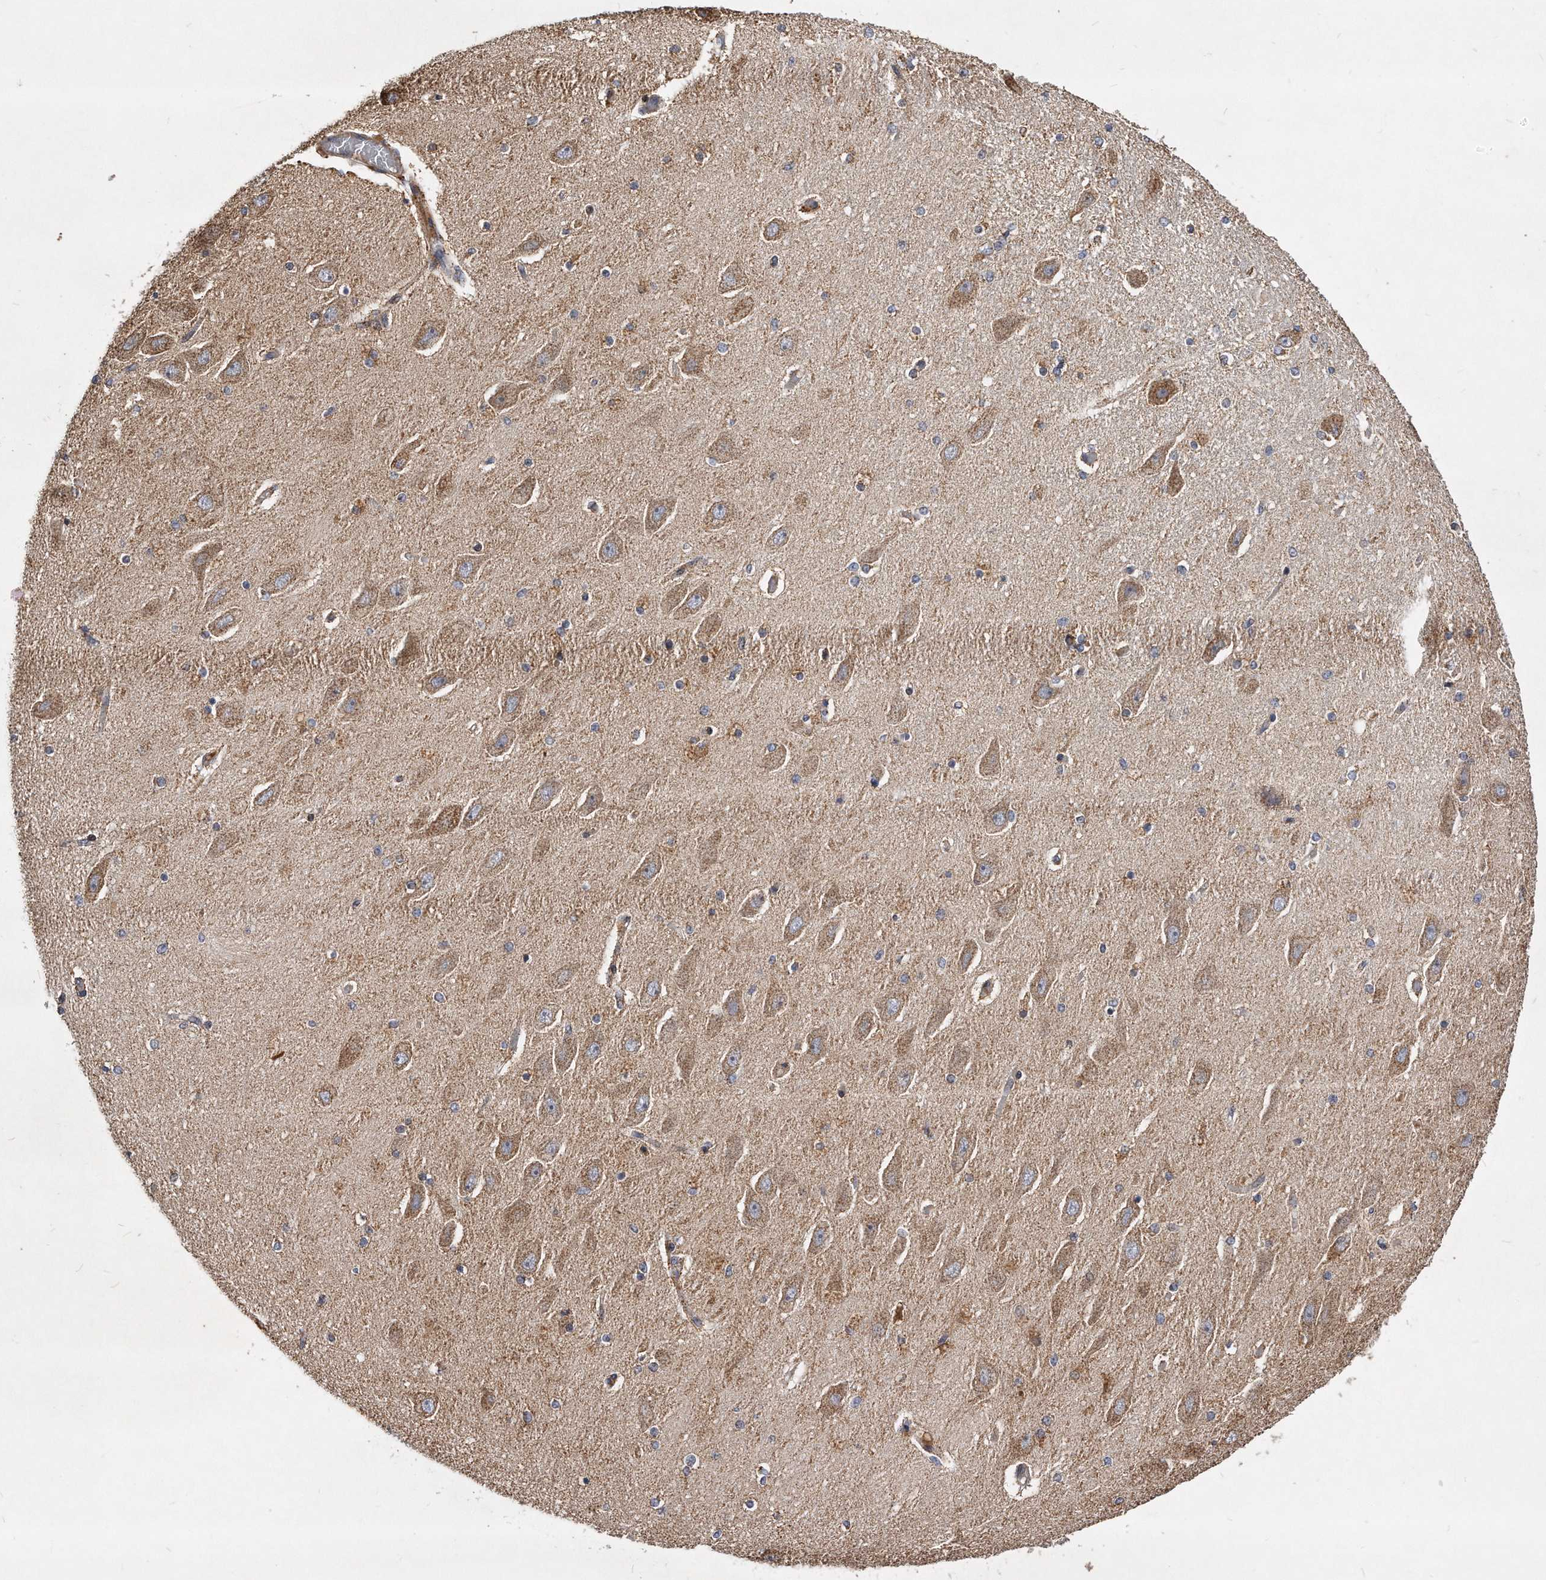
{"staining": {"intensity": "moderate", "quantity": "<25%", "location": "cytoplasmic/membranous"}, "tissue": "hippocampus", "cell_type": "Glial cells", "image_type": "normal", "snomed": [{"axis": "morphology", "description": "Normal tissue, NOS"}, {"axis": "topography", "description": "Hippocampus"}], "caption": "There is low levels of moderate cytoplasmic/membranous positivity in glial cells of unremarkable hippocampus, as demonstrated by immunohistochemical staining (brown color).", "gene": "PPP5C", "patient": {"sex": "female", "age": 54}}